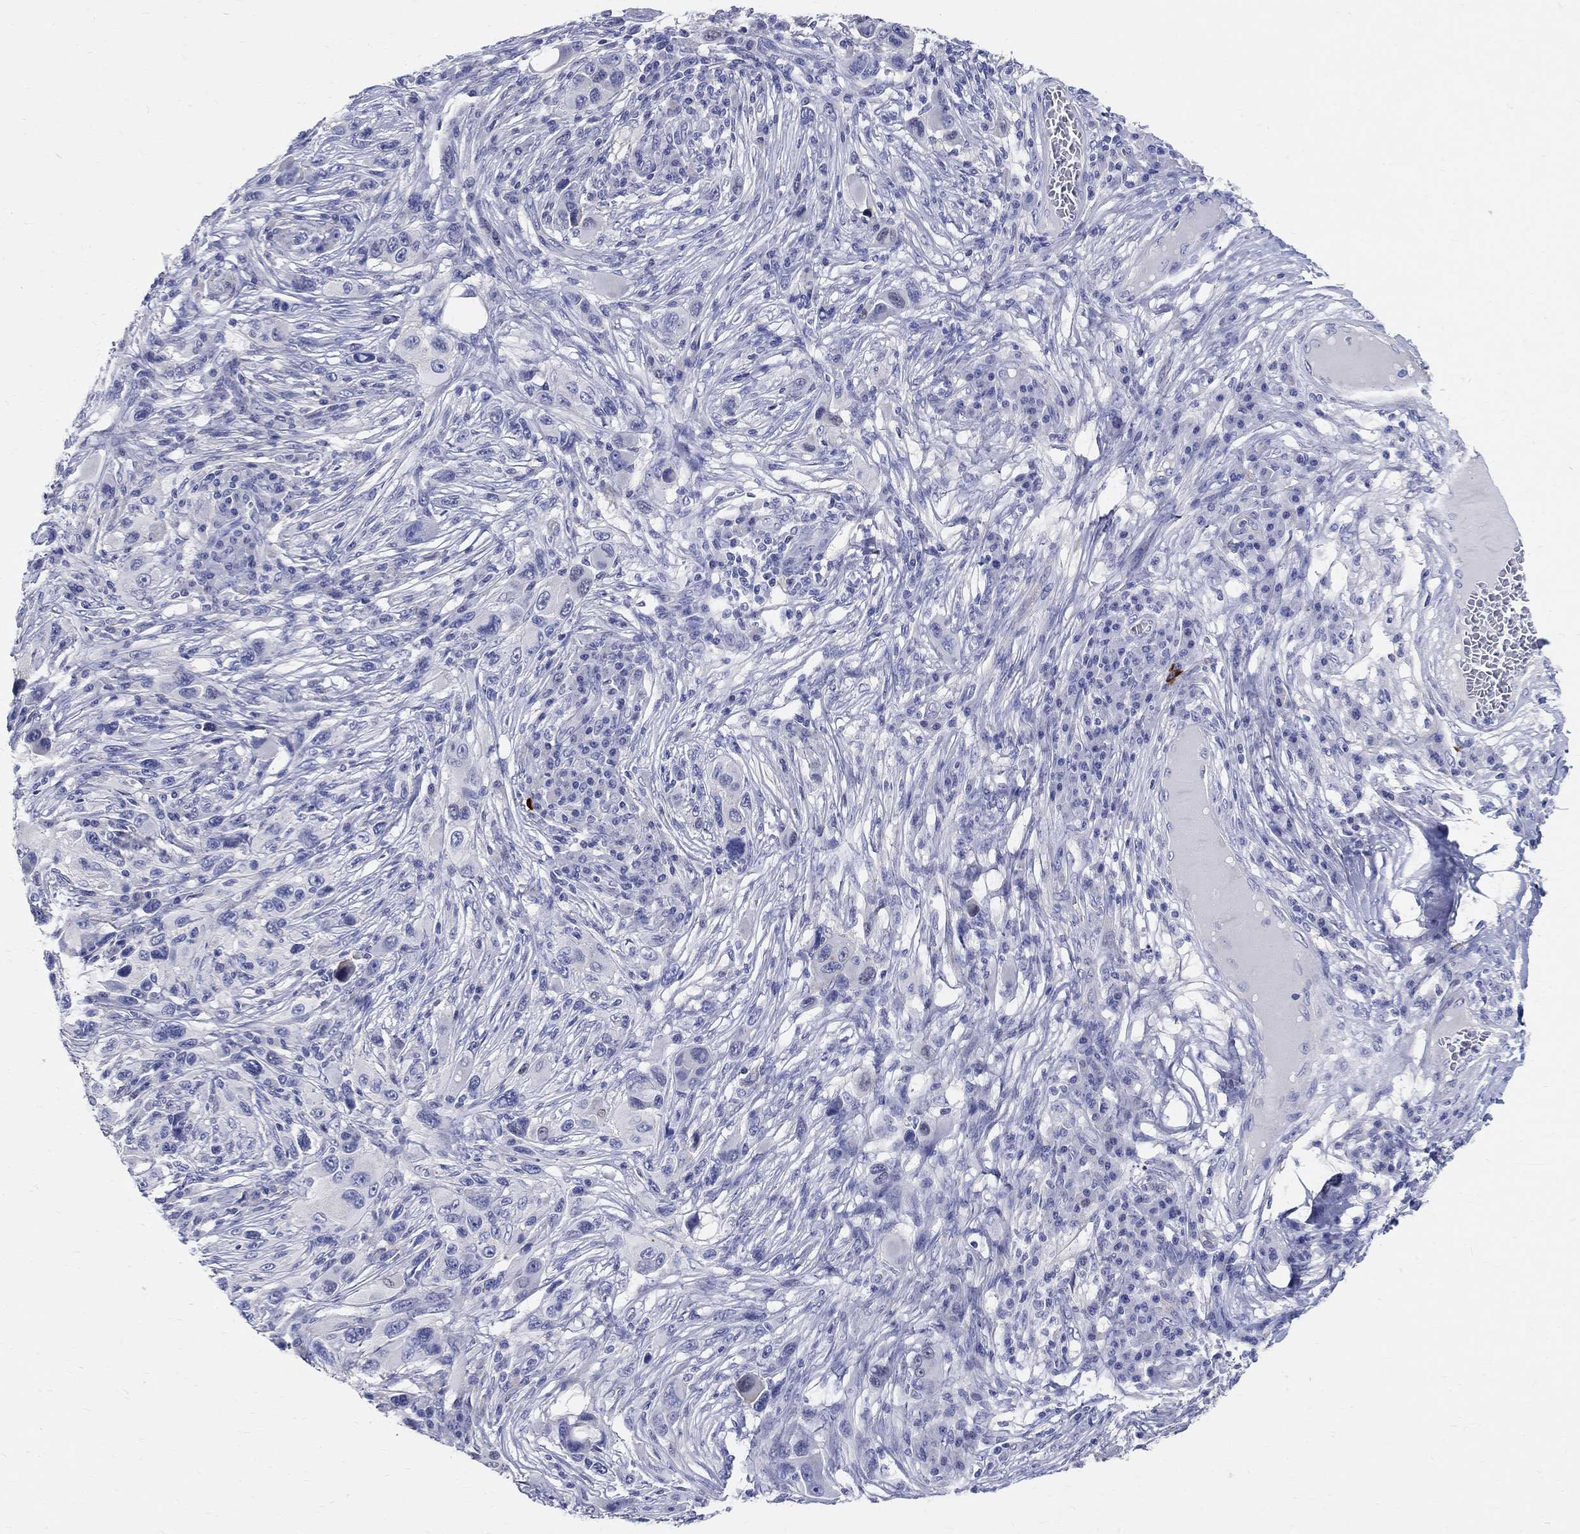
{"staining": {"intensity": "negative", "quantity": "none", "location": "none"}, "tissue": "melanoma", "cell_type": "Tumor cells", "image_type": "cancer", "snomed": [{"axis": "morphology", "description": "Malignant melanoma, NOS"}, {"axis": "topography", "description": "Skin"}], "caption": "Immunohistochemistry (IHC) histopathology image of human melanoma stained for a protein (brown), which displays no staining in tumor cells. (Immunohistochemistry (IHC), brightfield microscopy, high magnification).", "gene": "SOX2", "patient": {"sex": "male", "age": 53}}